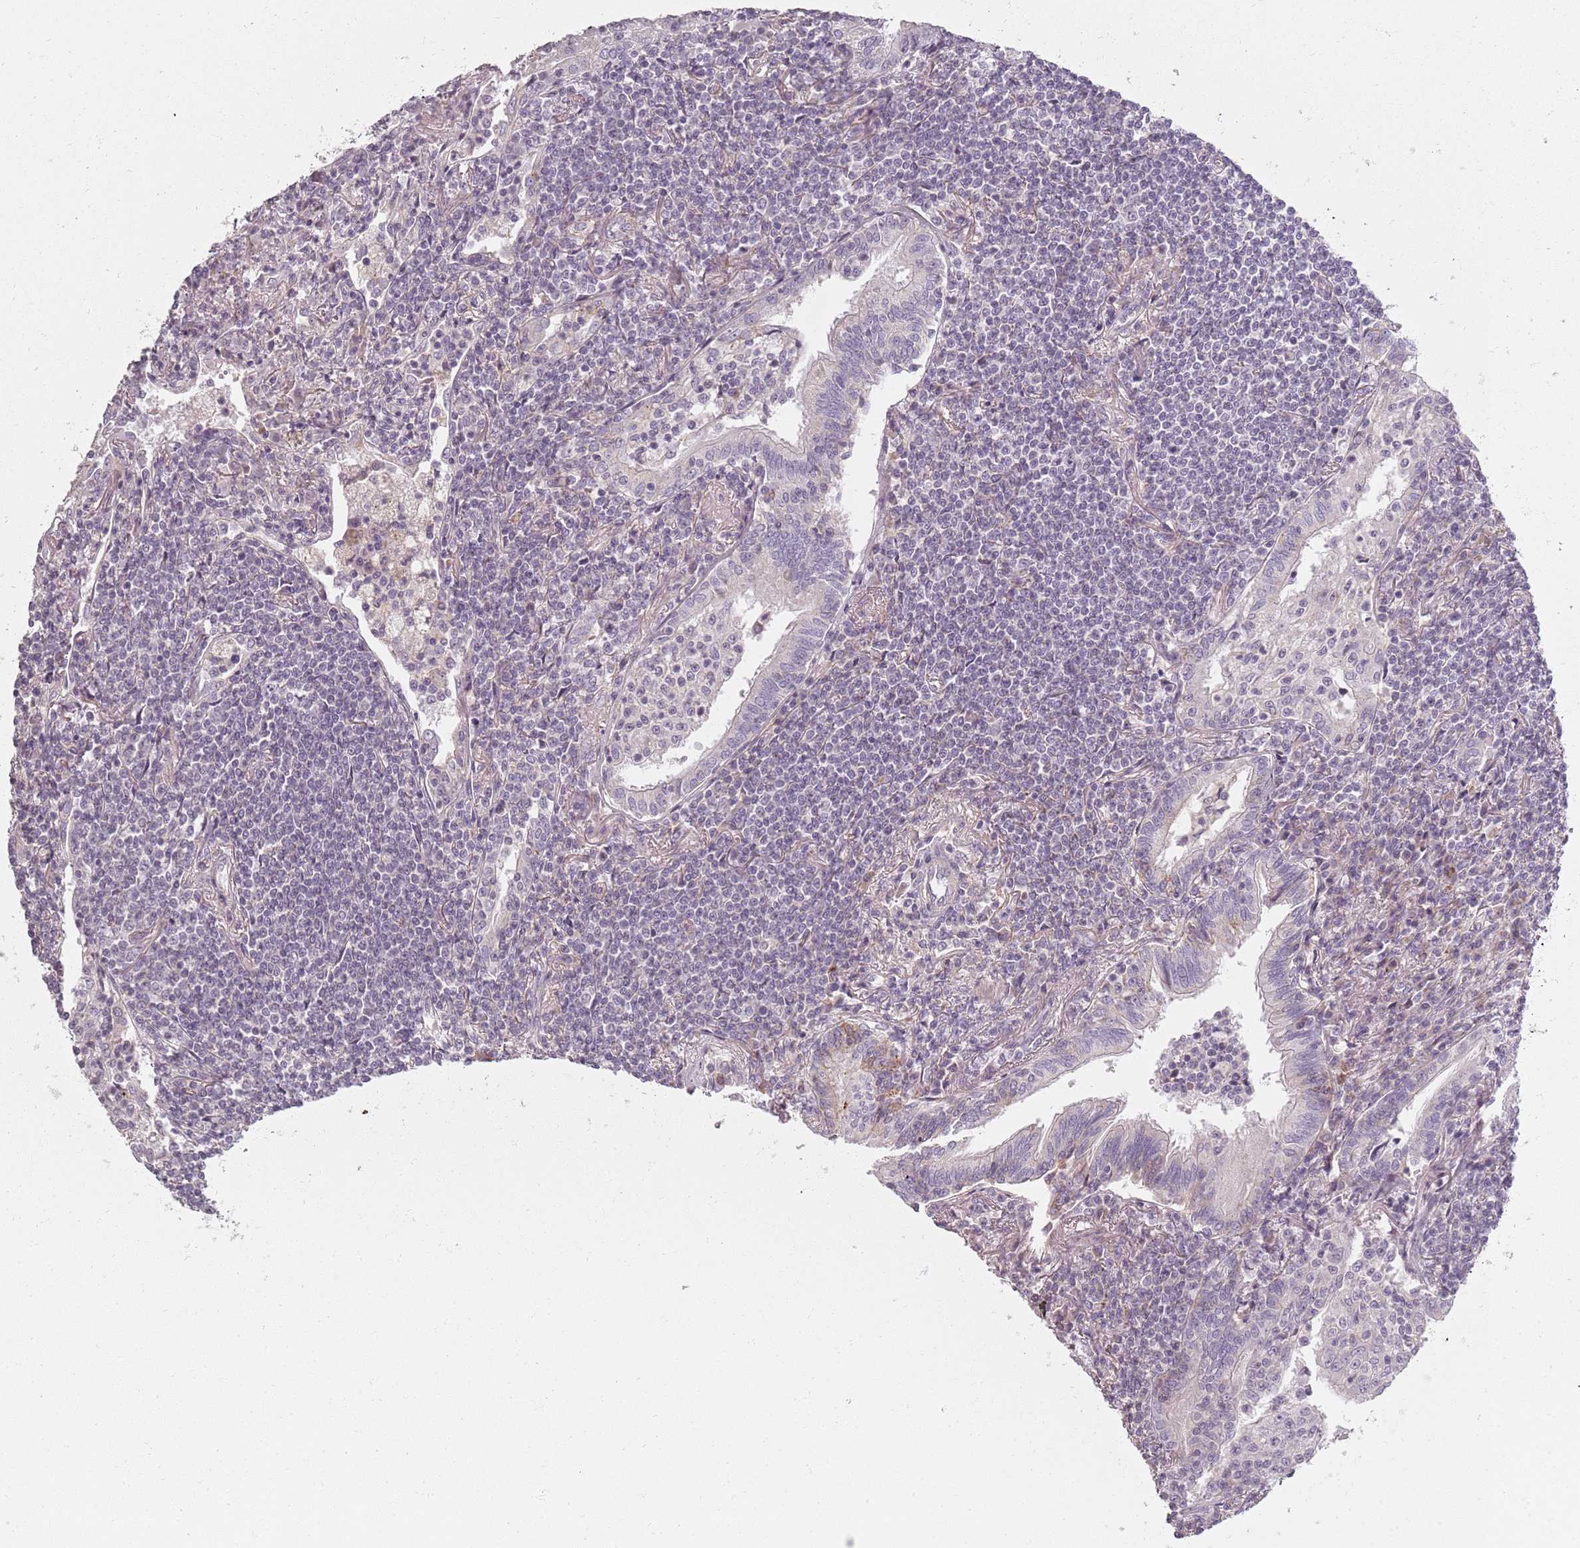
{"staining": {"intensity": "negative", "quantity": "none", "location": "none"}, "tissue": "lymphoma", "cell_type": "Tumor cells", "image_type": "cancer", "snomed": [{"axis": "morphology", "description": "Malignant lymphoma, non-Hodgkin's type, Low grade"}, {"axis": "topography", "description": "Lung"}], "caption": "Low-grade malignant lymphoma, non-Hodgkin's type stained for a protein using IHC reveals no expression tumor cells.", "gene": "SYNGR3", "patient": {"sex": "female", "age": 71}}